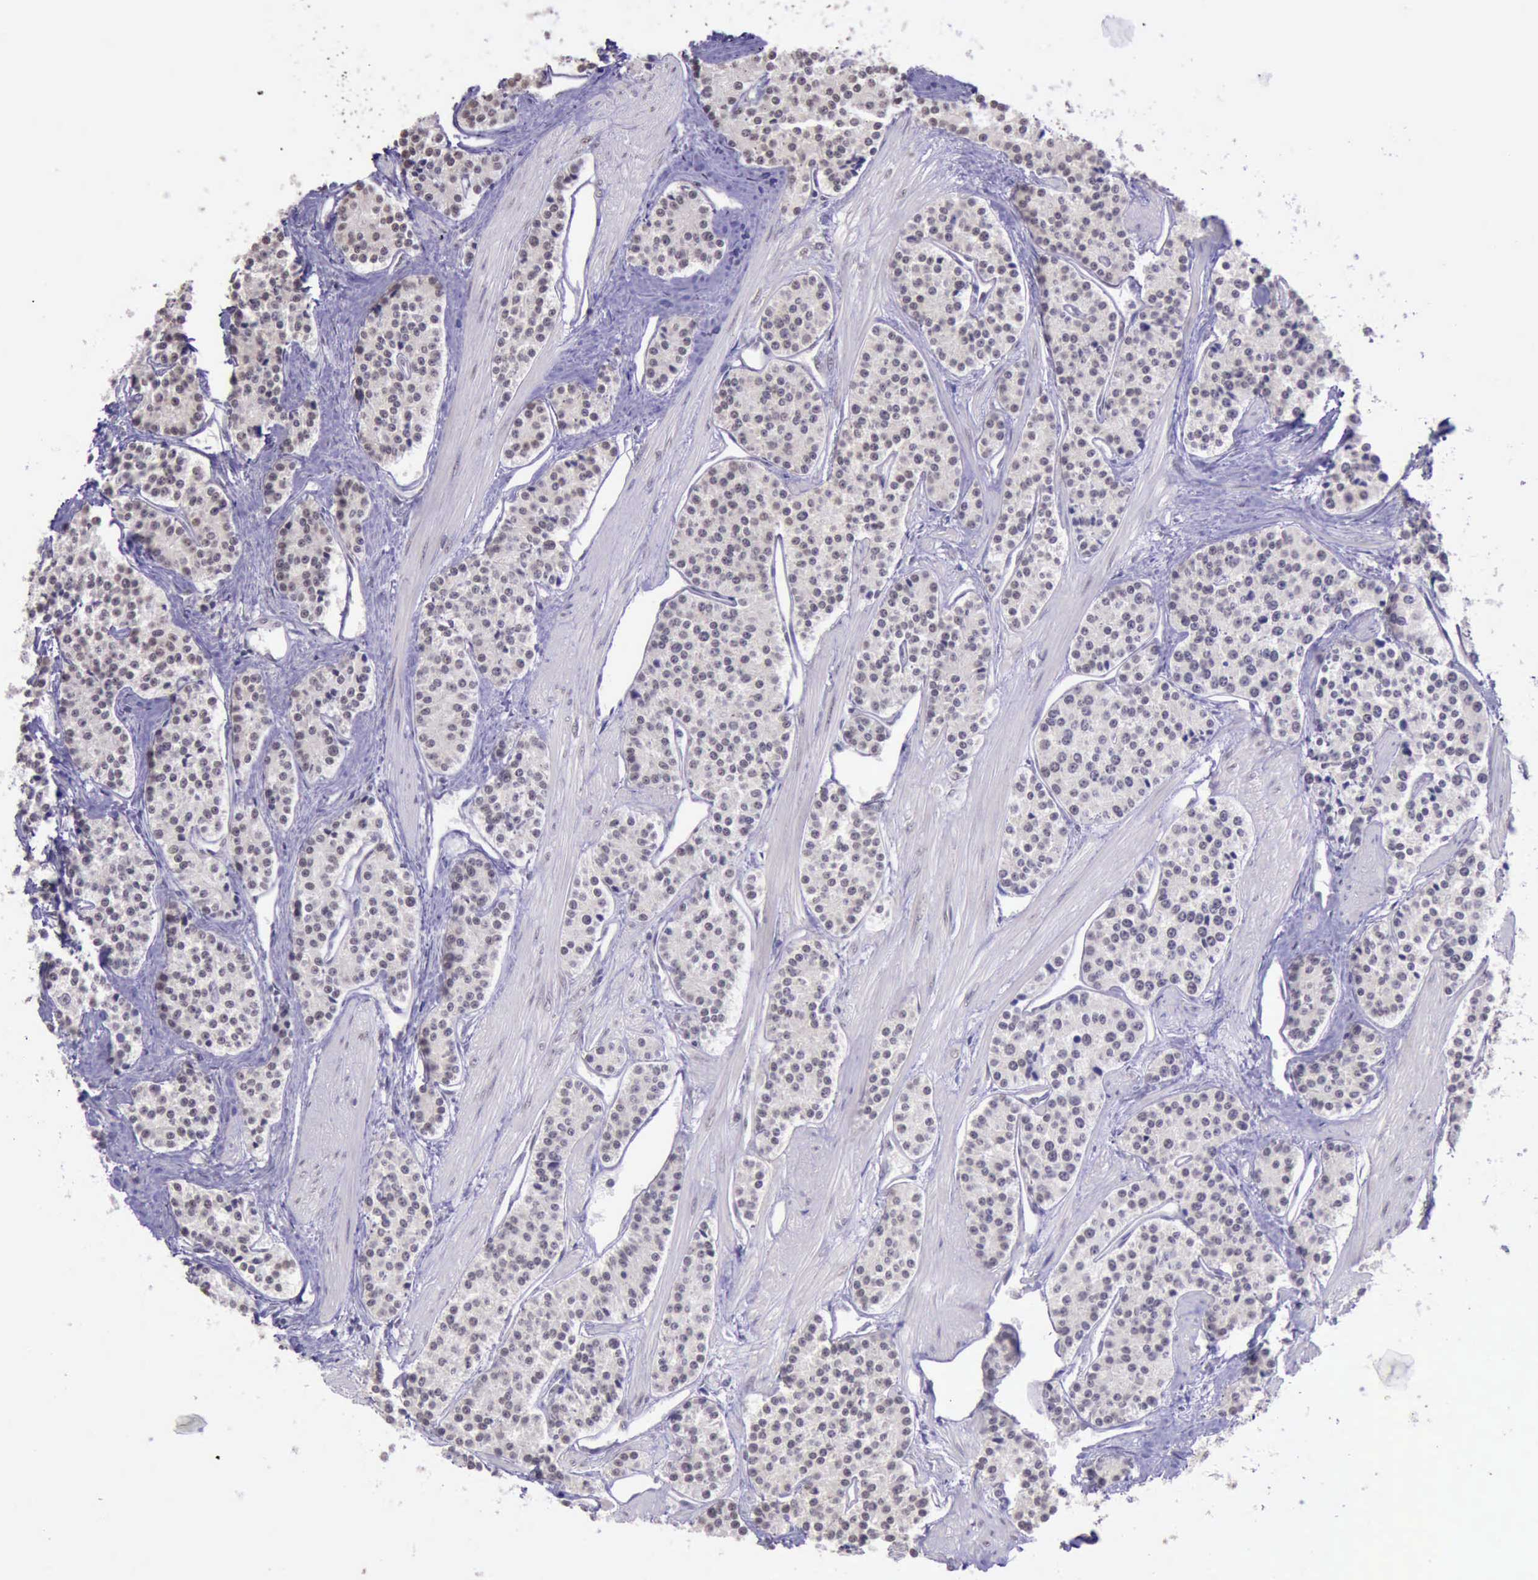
{"staining": {"intensity": "weak", "quantity": ">75%", "location": "nuclear"}, "tissue": "carcinoid", "cell_type": "Tumor cells", "image_type": "cancer", "snomed": [{"axis": "morphology", "description": "Carcinoid, malignant, NOS"}, {"axis": "topography", "description": "Stomach"}], "caption": "IHC (DAB) staining of human carcinoid demonstrates weak nuclear protein positivity in about >75% of tumor cells.", "gene": "PRPF39", "patient": {"sex": "female", "age": 76}}